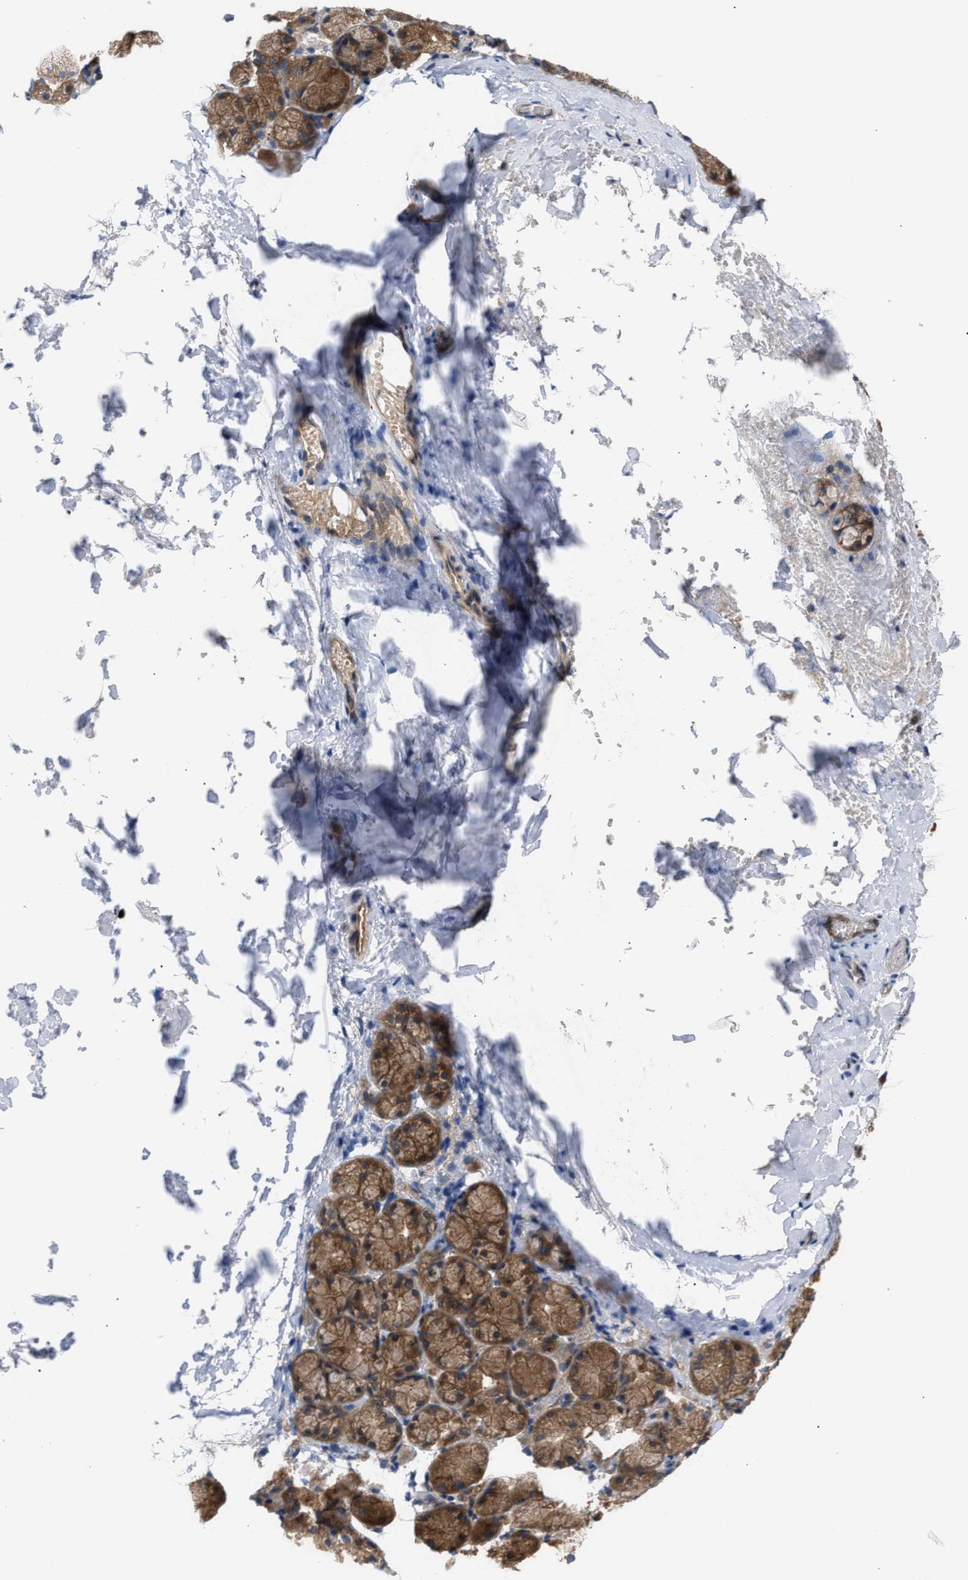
{"staining": {"intensity": "moderate", "quantity": ">75%", "location": "cytoplasmic/membranous"}, "tissue": "salivary gland", "cell_type": "Glandular cells", "image_type": "normal", "snomed": [{"axis": "morphology", "description": "Normal tissue, NOS"}, {"axis": "topography", "description": "Salivary gland"}], "caption": "Immunohistochemical staining of unremarkable human salivary gland shows >75% levels of moderate cytoplasmic/membranous protein positivity in approximately >75% of glandular cells.", "gene": "LAPTM4B", "patient": {"sex": "female", "age": 24}}